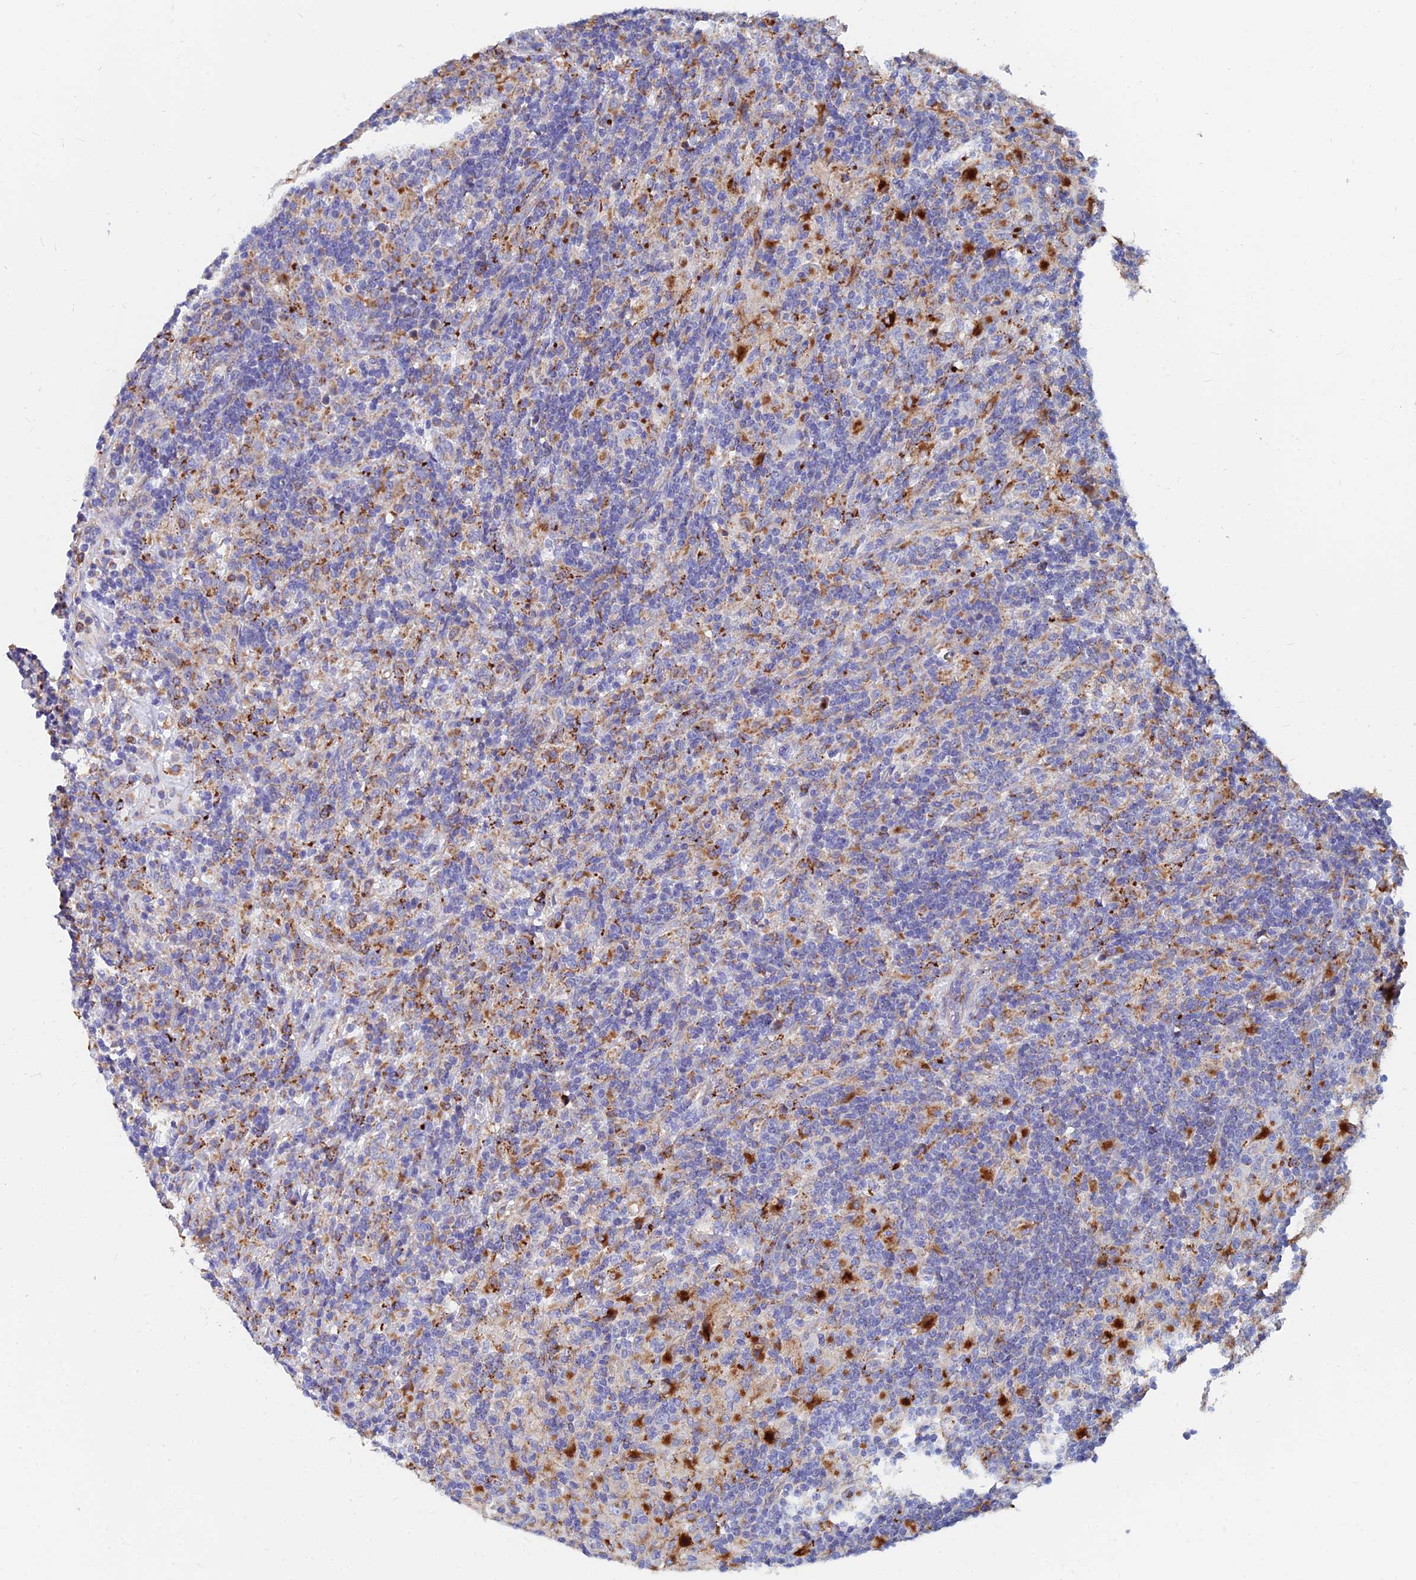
{"staining": {"intensity": "strong", "quantity": "<25%", "location": "cytoplasmic/membranous"}, "tissue": "lymphoma", "cell_type": "Tumor cells", "image_type": "cancer", "snomed": [{"axis": "morphology", "description": "Hodgkin's disease, NOS"}, {"axis": "topography", "description": "Lymph node"}], "caption": "An IHC histopathology image of neoplastic tissue is shown. Protein staining in brown labels strong cytoplasmic/membranous positivity in lymphoma within tumor cells. (DAB = brown stain, brightfield microscopy at high magnification).", "gene": "SPNS1", "patient": {"sex": "male", "age": 70}}